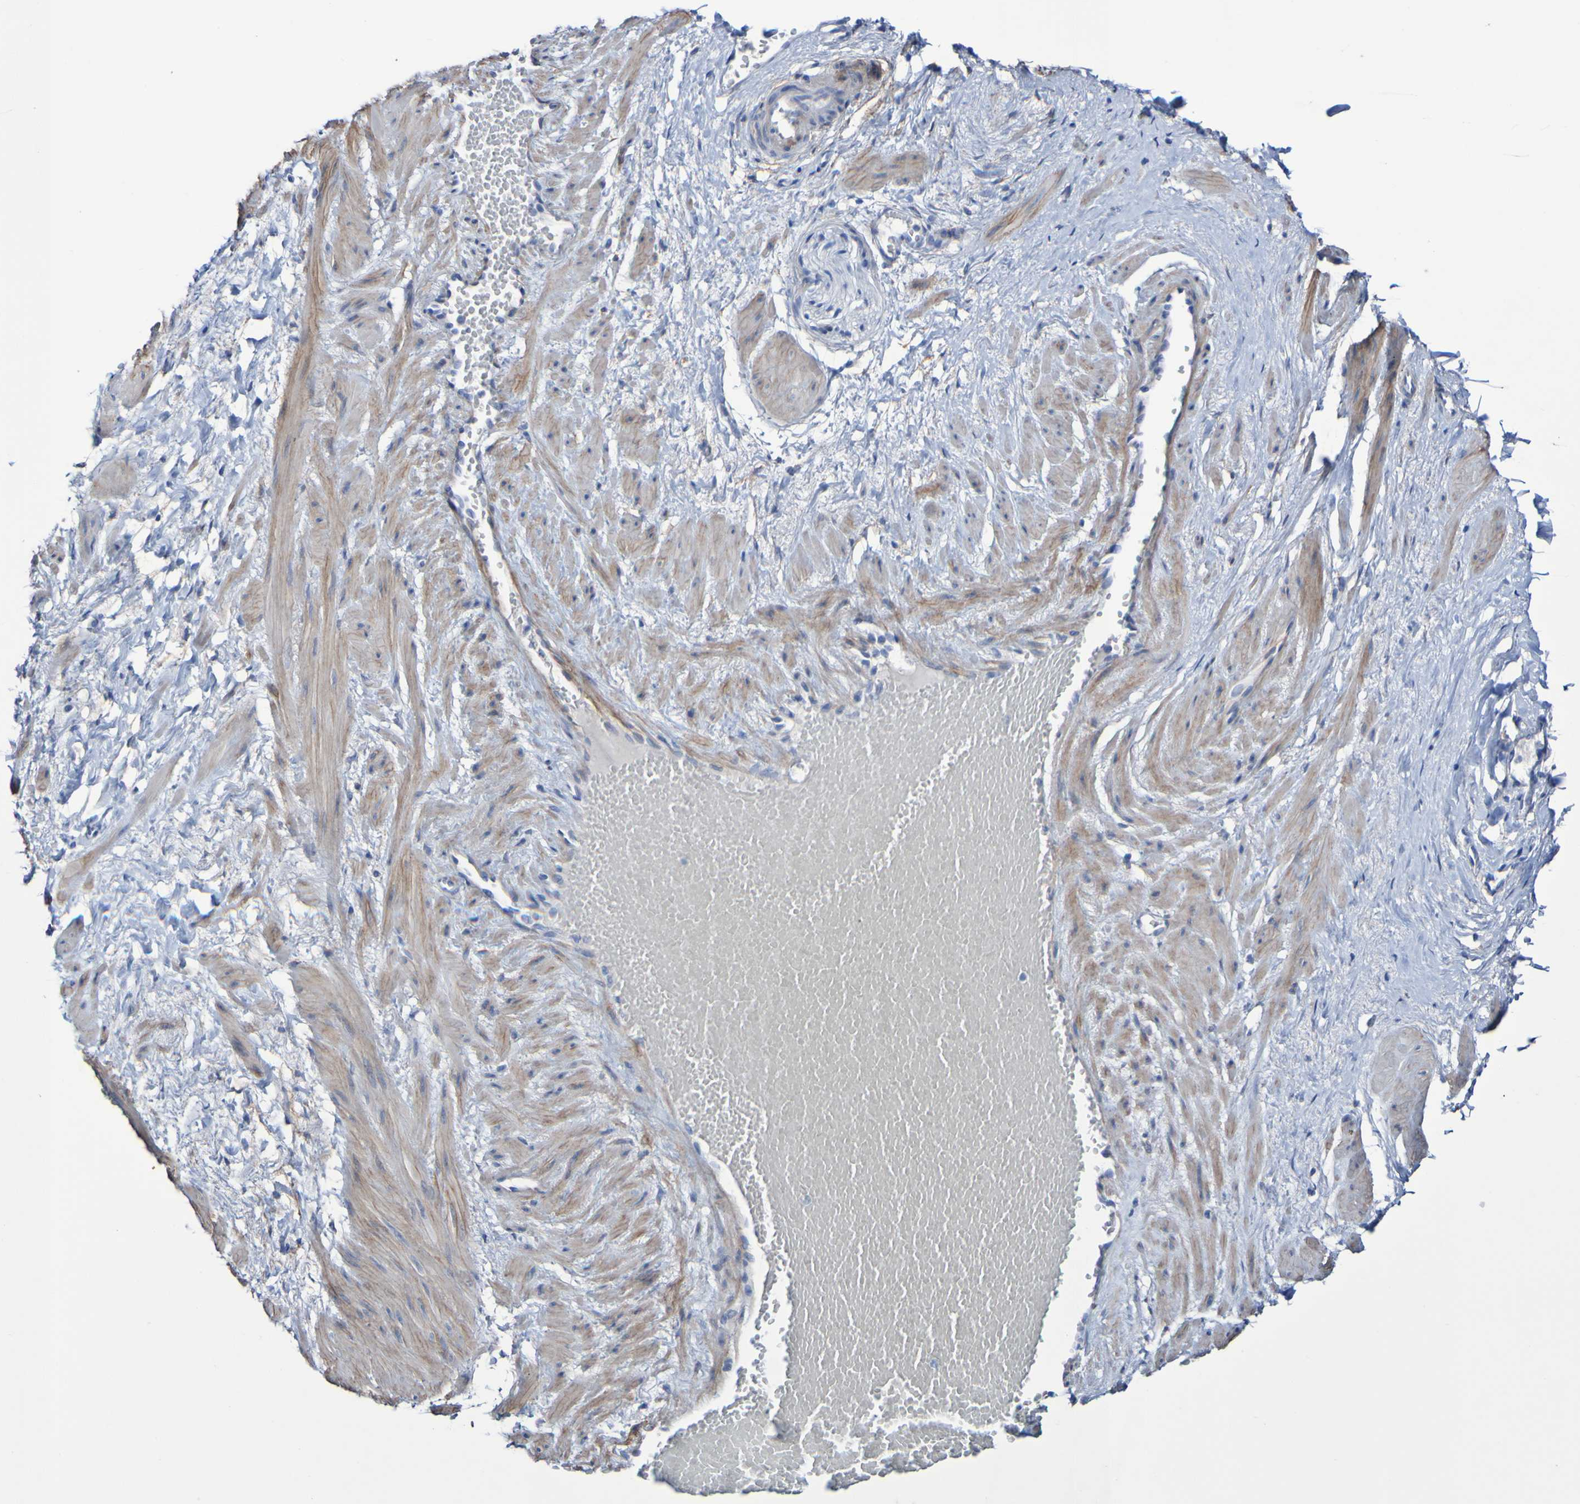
{"staining": {"intensity": "negative", "quantity": "none", "location": "none"}, "tissue": "adipose tissue", "cell_type": "Adipocytes", "image_type": "normal", "snomed": [{"axis": "morphology", "description": "Normal tissue, NOS"}, {"axis": "topography", "description": "Soft tissue"}, {"axis": "topography", "description": "Vascular tissue"}], "caption": "Immunohistochemistry (IHC) histopathology image of benign adipose tissue: human adipose tissue stained with DAB displays no significant protein expression in adipocytes.", "gene": "SGCB", "patient": {"sex": "female", "age": 35}}